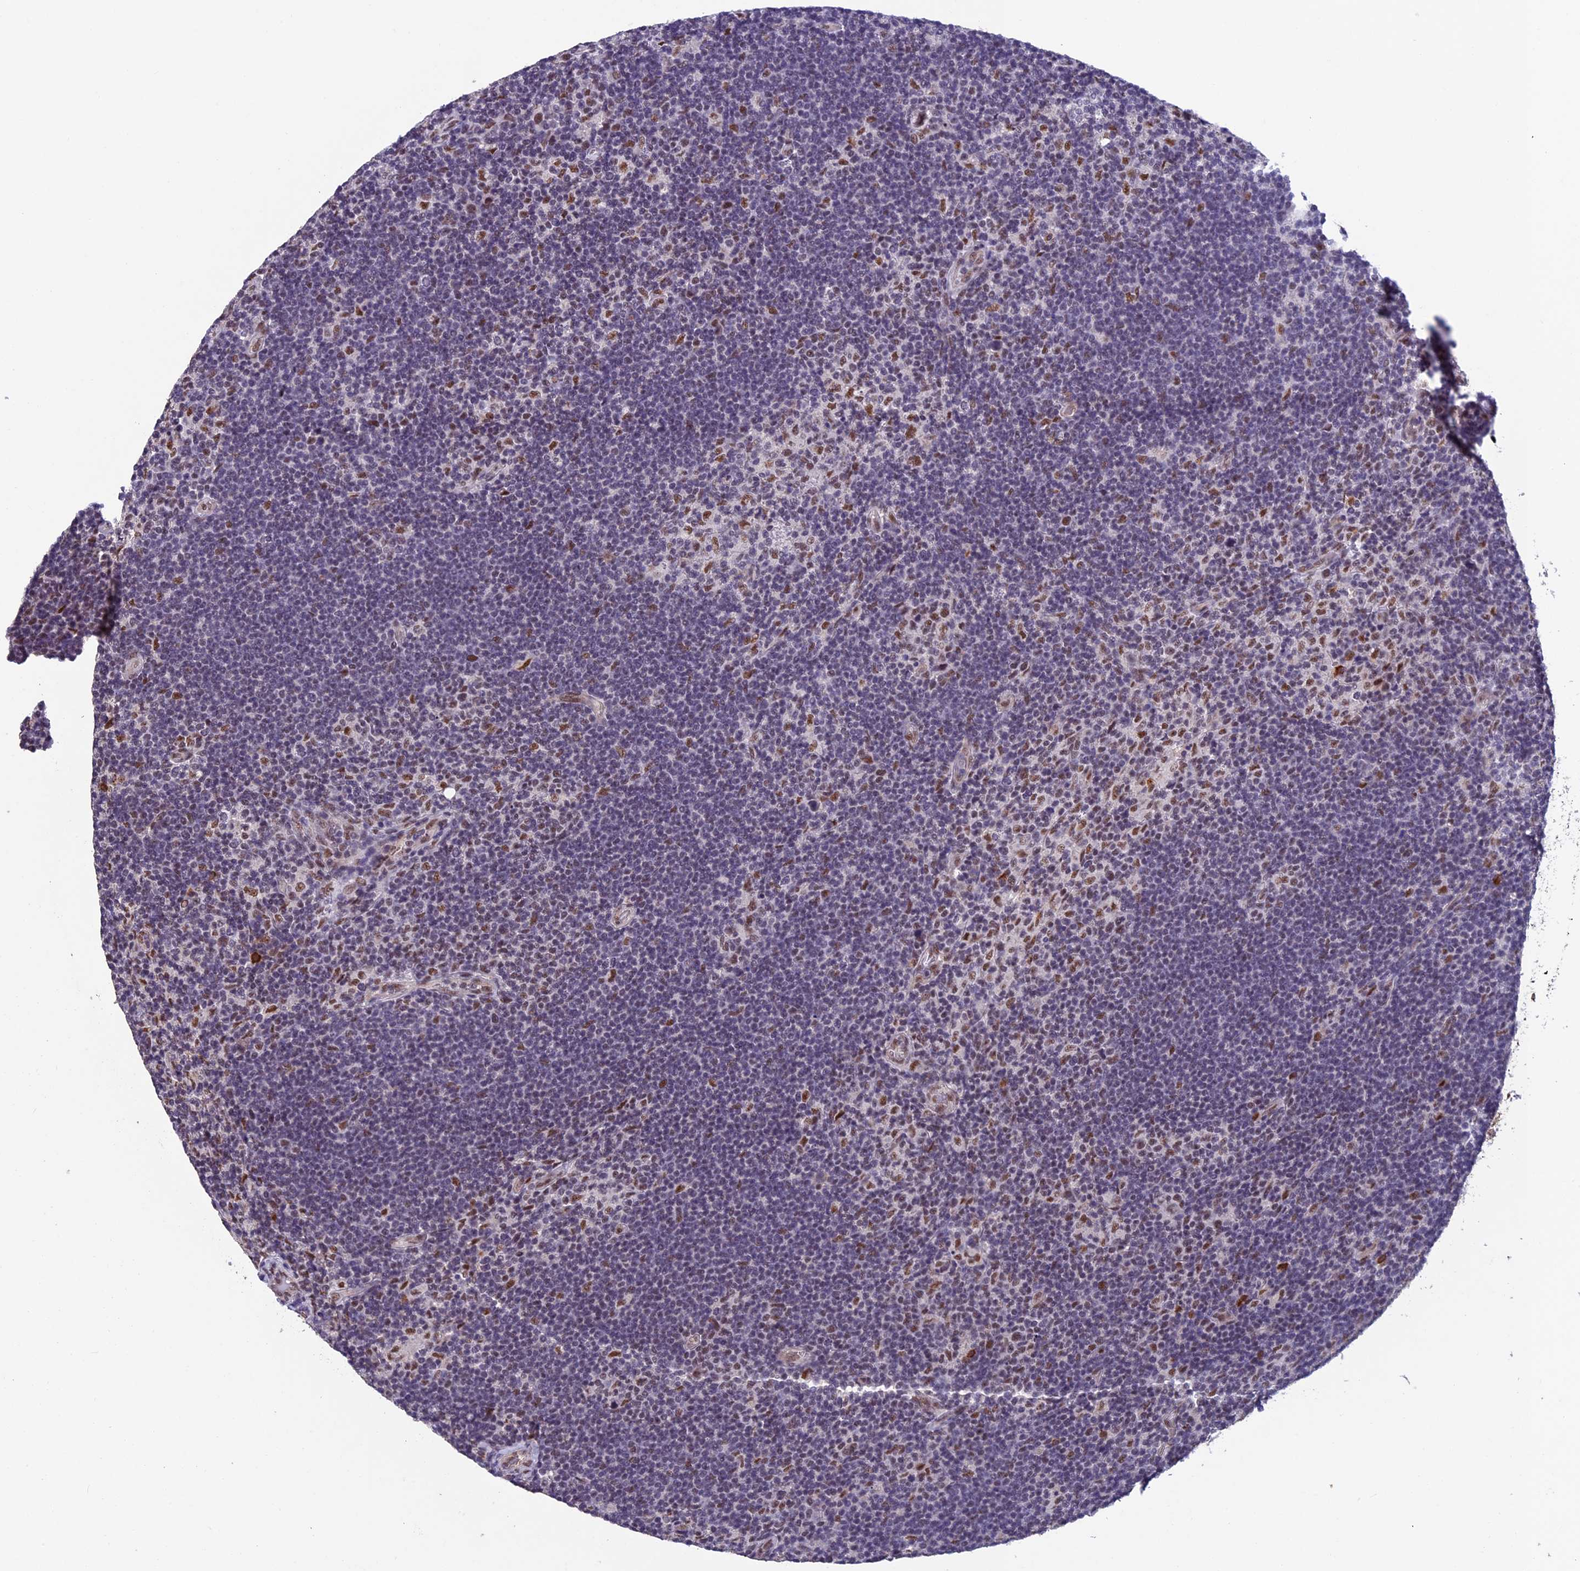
{"staining": {"intensity": "weak", "quantity": ">75%", "location": "nuclear"}, "tissue": "lymphoma", "cell_type": "Tumor cells", "image_type": "cancer", "snomed": [{"axis": "morphology", "description": "Hodgkin's disease, NOS"}, {"axis": "topography", "description": "Lymph node"}], "caption": "Immunohistochemistry micrograph of neoplastic tissue: Hodgkin's disease stained using IHC shows low levels of weak protein expression localized specifically in the nuclear of tumor cells, appearing as a nuclear brown color.", "gene": "RNF40", "patient": {"sex": "female", "age": 57}}